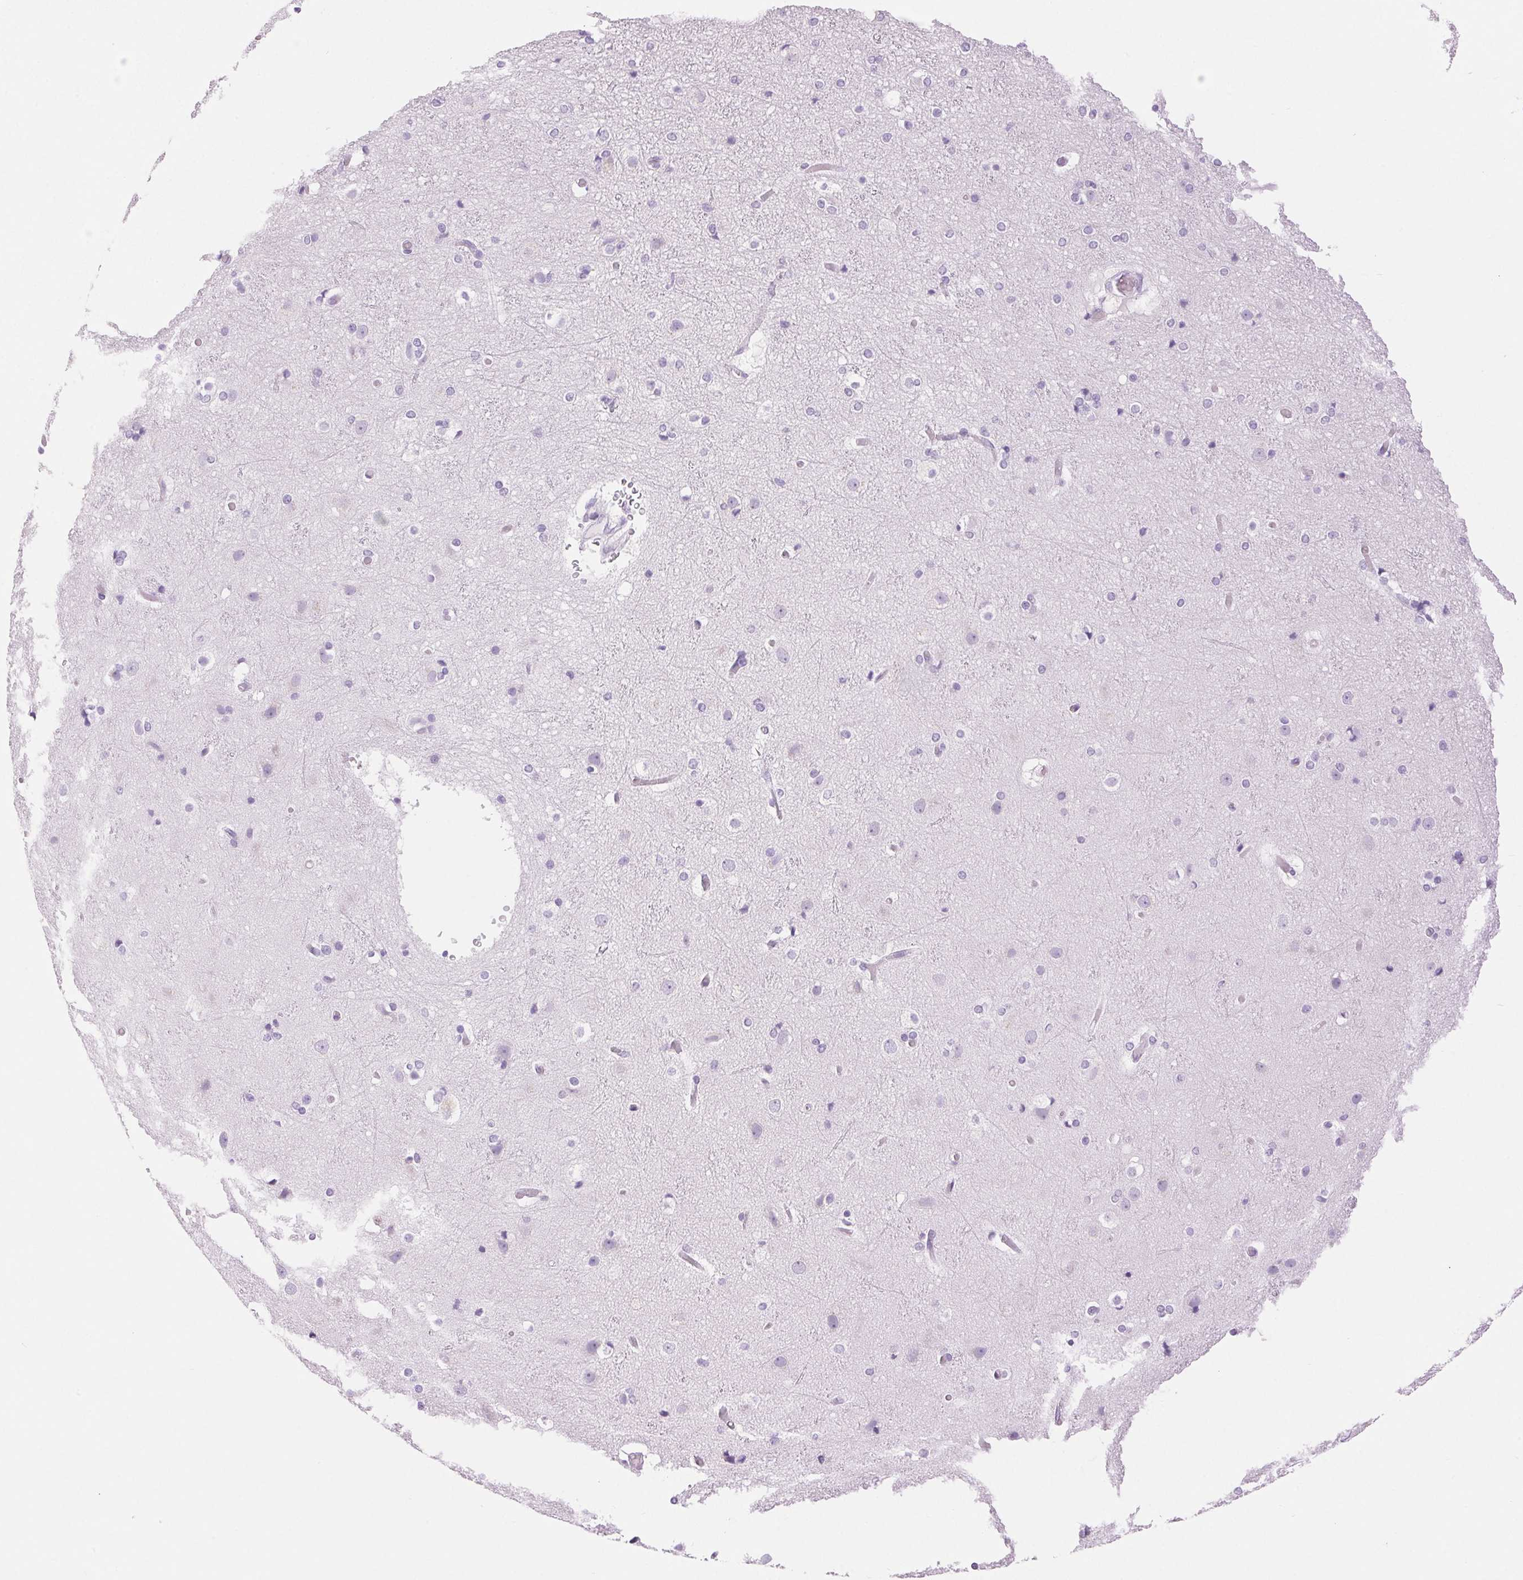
{"staining": {"intensity": "negative", "quantity": "none", "location": "none"}, "tissue": "cerebral cortex", "cell_type": "Endothelial cells", "image_type": "normal", "snomed": [{"axis": "morphology", "description": "Normal tissue, NOS"}, {"axis": "topography", "description": "Cerebral cortex"}], "caption": "The immunohistochemistry (IHC) image has no significant staining in endothelial cells of cerebral cortex. (Brightfield microscopy of DAB (3,3'-diaminobenzidine) IHC at high magnification).", "gene": "SERPINB3", "patient": {"sex": "female", "age": 52}}